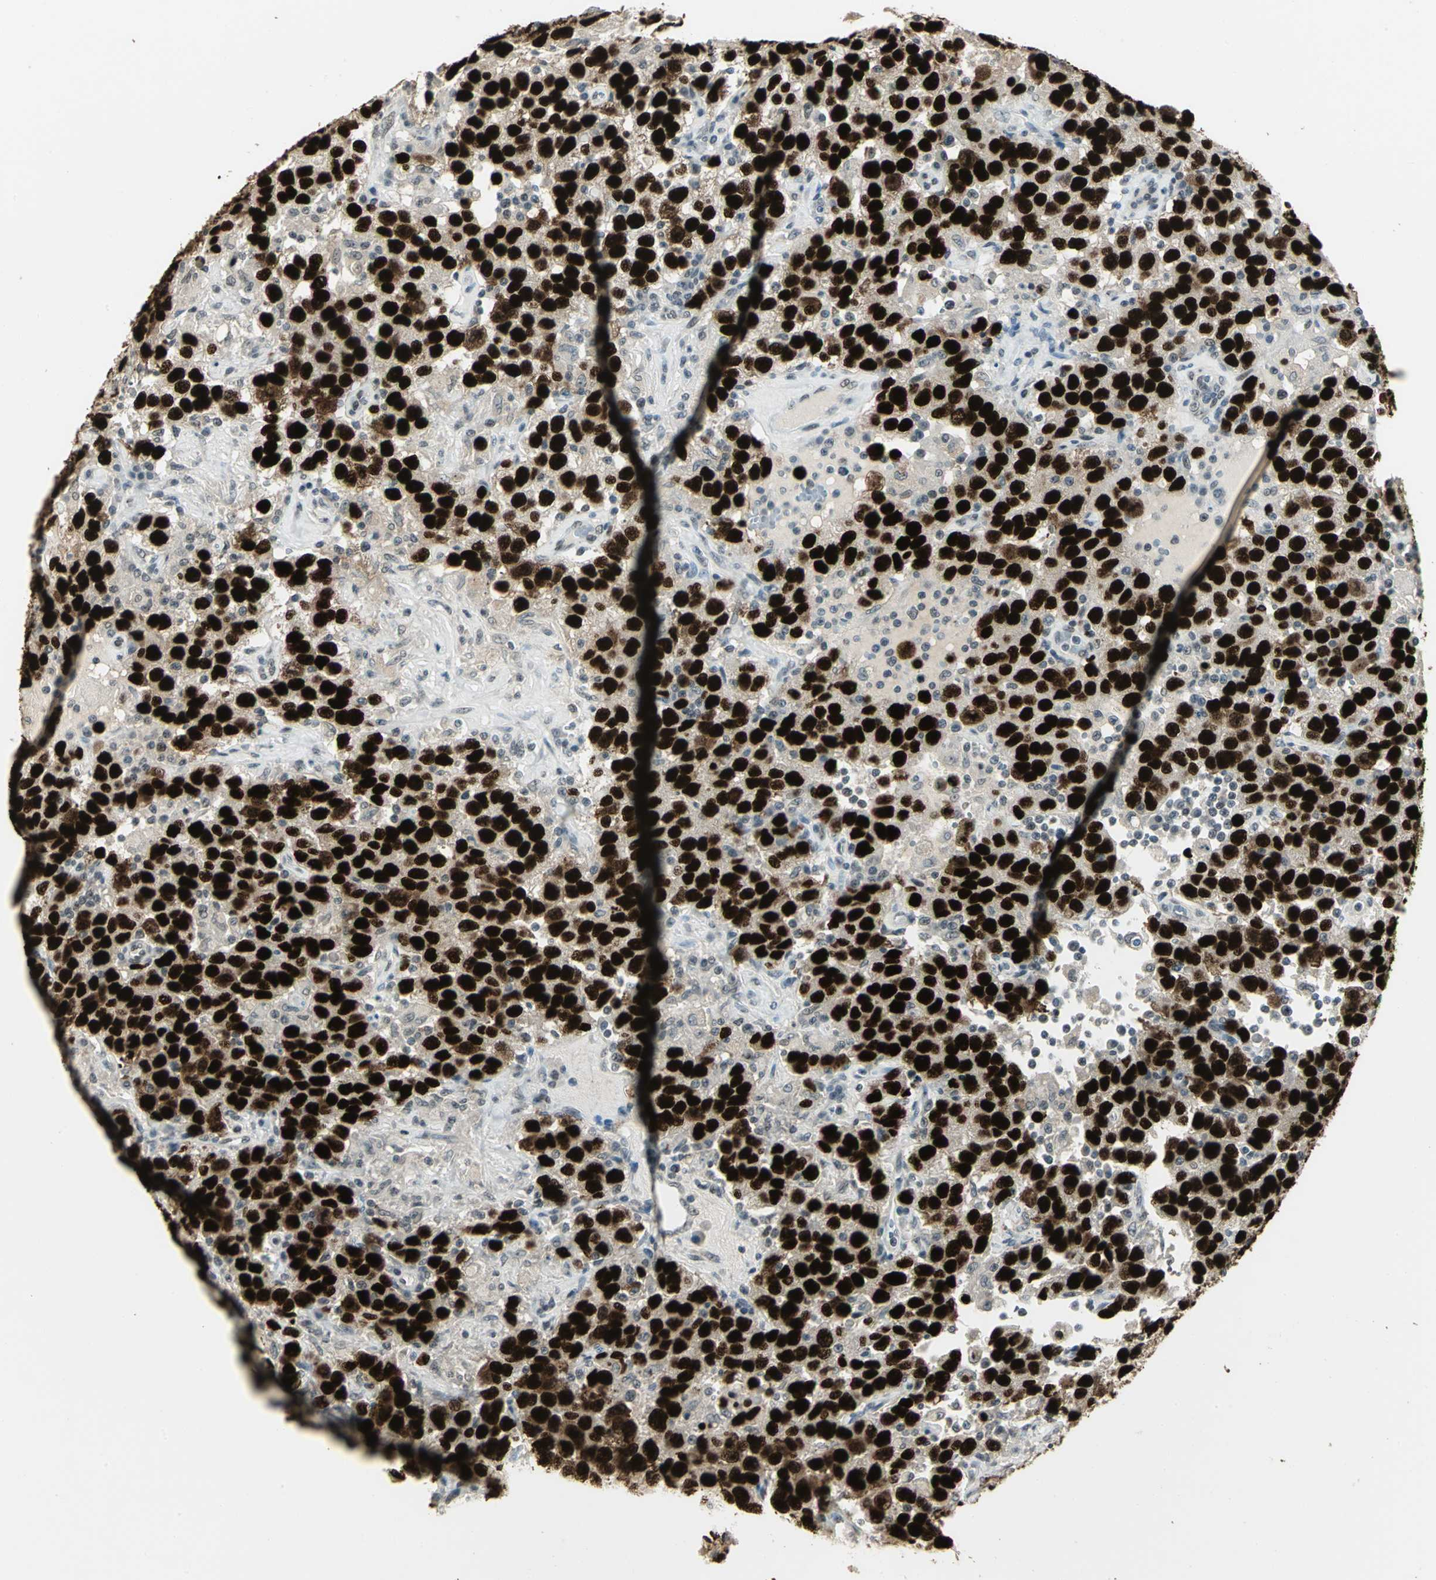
{"staining": {"intensity": "strong", "quantity": ">75%", "location": "nuclear"}, "tissue": "testis cancer", "cell_type": "Tumor cells", "image_type": "cancer", "snomed": [{"axis": "morphology", "description": "Seminoma, NOS"}, {"axis": "topography", "description": "Testis"}], "caption": "Human testis cancer (seminoma) stained with a protein marker displays strong staining in tumor cells.", "gene": "CBX3", "patient": {"sex": "male", "age": 41}}